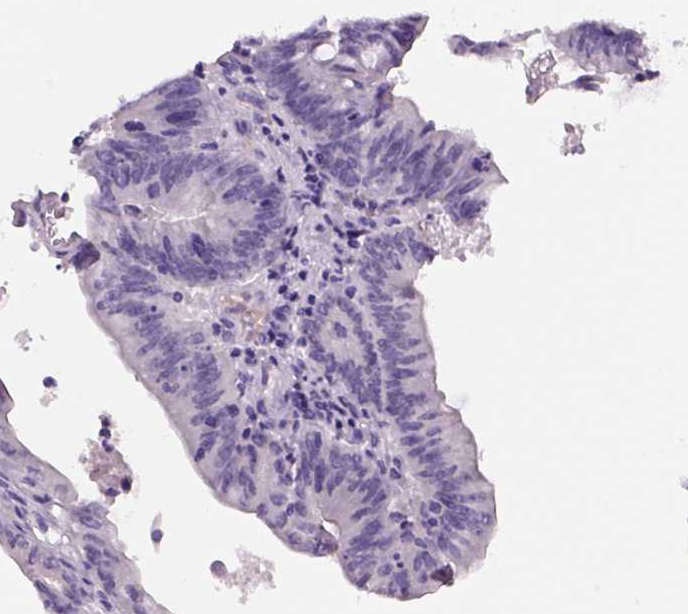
{"staining": {"intensity": "negative", "quantity": "none", "location": "none"}, "tissue": "colorectal cancer", "cell_type": "Tumor cells", "image_type": "cancer", "snomed": [{"axis": "morphology", "description": "Adenocarcinoma, NOS"}, {"axis": "topography", "description": "Colon"}], "caption": "High power microscopy histopathology image of an immunohistochemistry histopathology image of adenocarcinoma (colorectal), revealing no significant positivity in tumor cells. (DAB IHC with hematoxylin counter stain).", "gene": "DBH", "patient": {"sex": "female", "age": 70}}